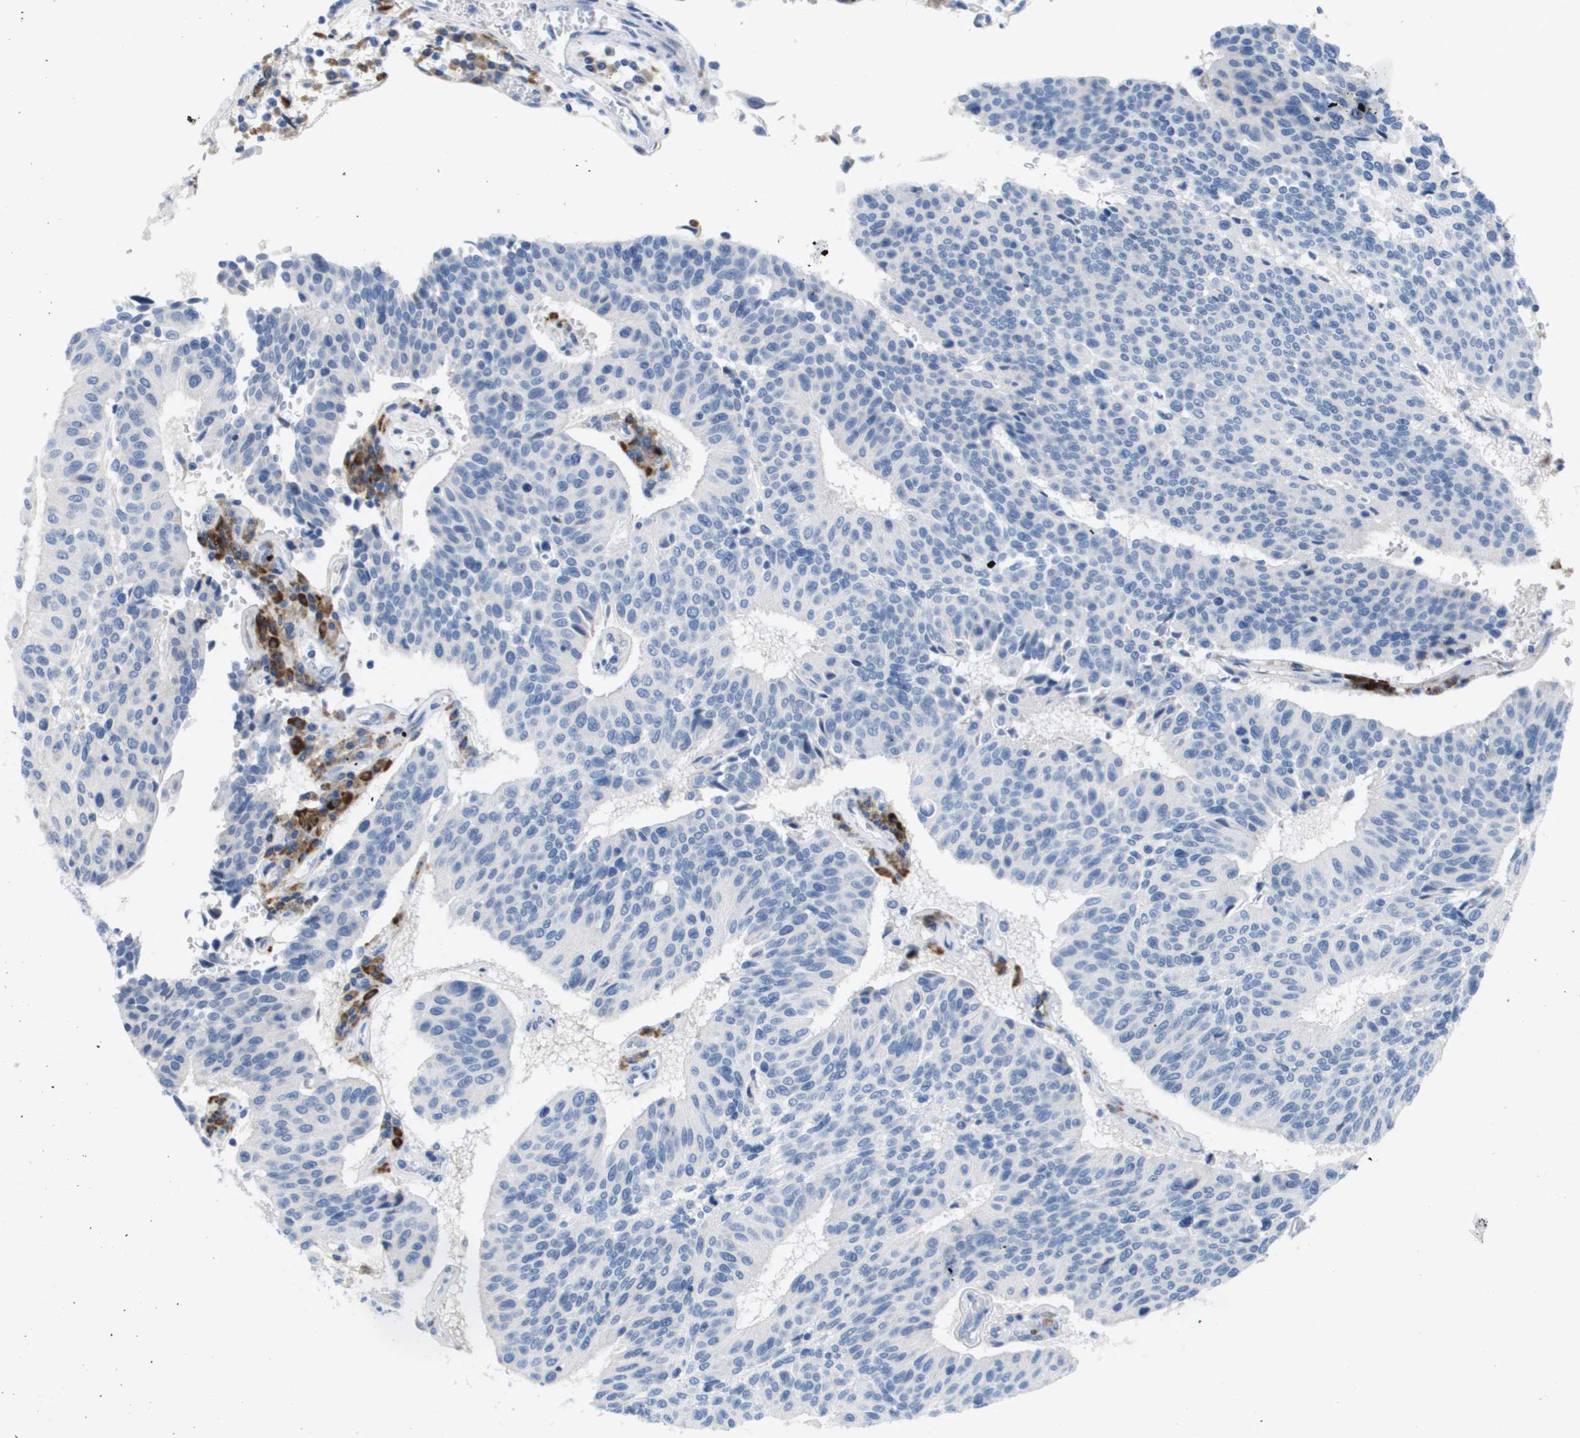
{"staining": {"intensity": "negative", "quantity": "none", "location": "none"}, "tissue": "urothelial cancer", "cell_type": "Tumor cells", "image_type": "cancer", "snomed": [{"axis": "morphology", "description": "Urothelial carcinoma, High grade"}, {"axis": "topography", "description": "Urinary bladder"}], "caption": "Tumor cells show no significant protein staining in urothelial carcinoma (high-grade).", "gene": "CD3G", "patient": {"sex": "male", "age": 66}}